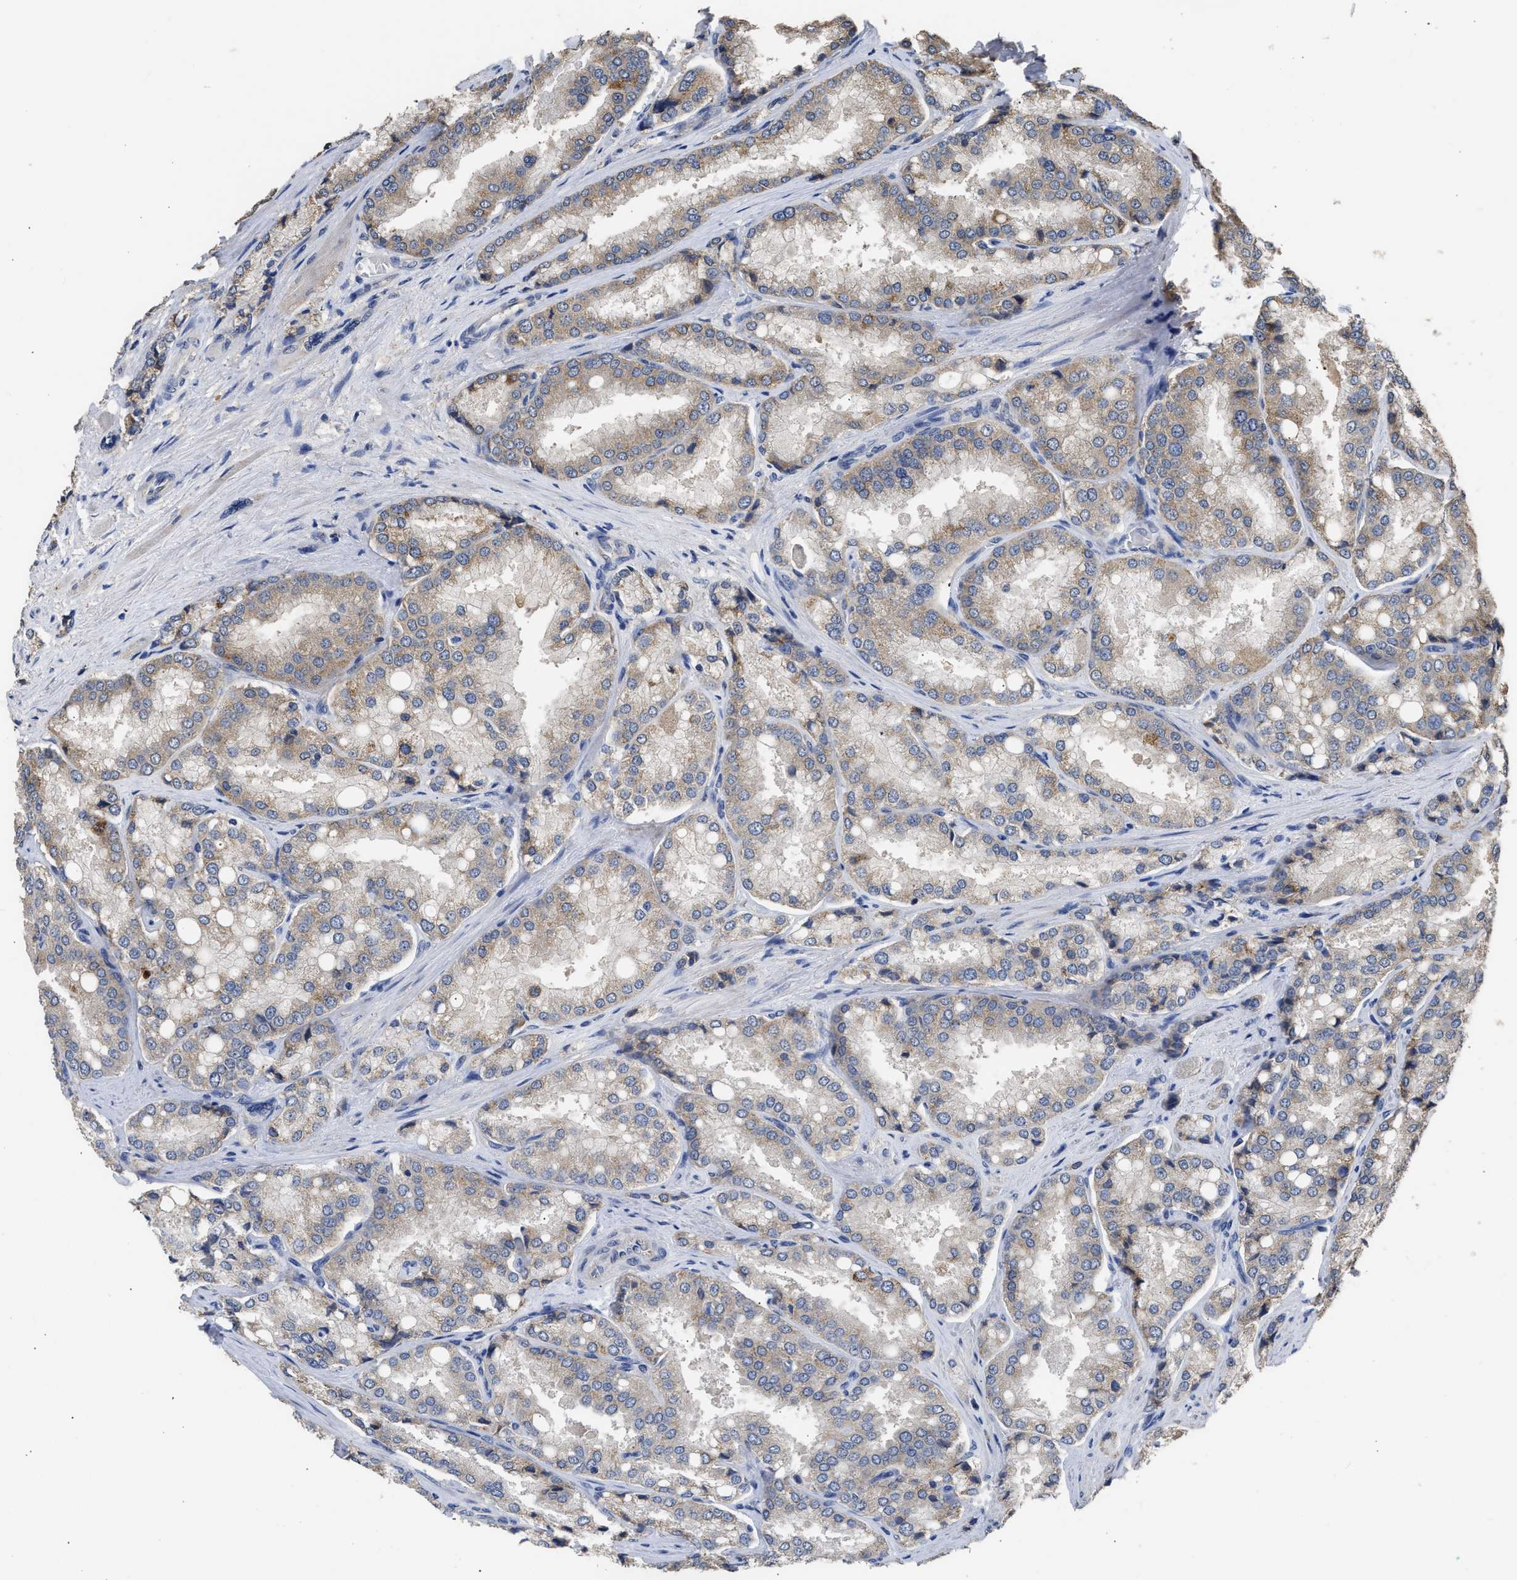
{"staining": {"intensity": "moderate", "quantity": "<25%", "location": "cytoplasmic/membranous"}, "tissue": "prostate cancer", "cell_type": "Tumor cells", "image_type": "cancer", "snomed": [{"axis": "morphology", "description": "Adenocarcinoma, High grade"}, {"axis": "topography", "description": "Prostate"}], "caption": "Immunohistochemical staining of human prostate cancer displays moderate cytoplasmic/membranous protein positivity in approximately <25% of tumor cells.", "gene": "SPINT2", "patient": {"sex": "male", "age": 50}}